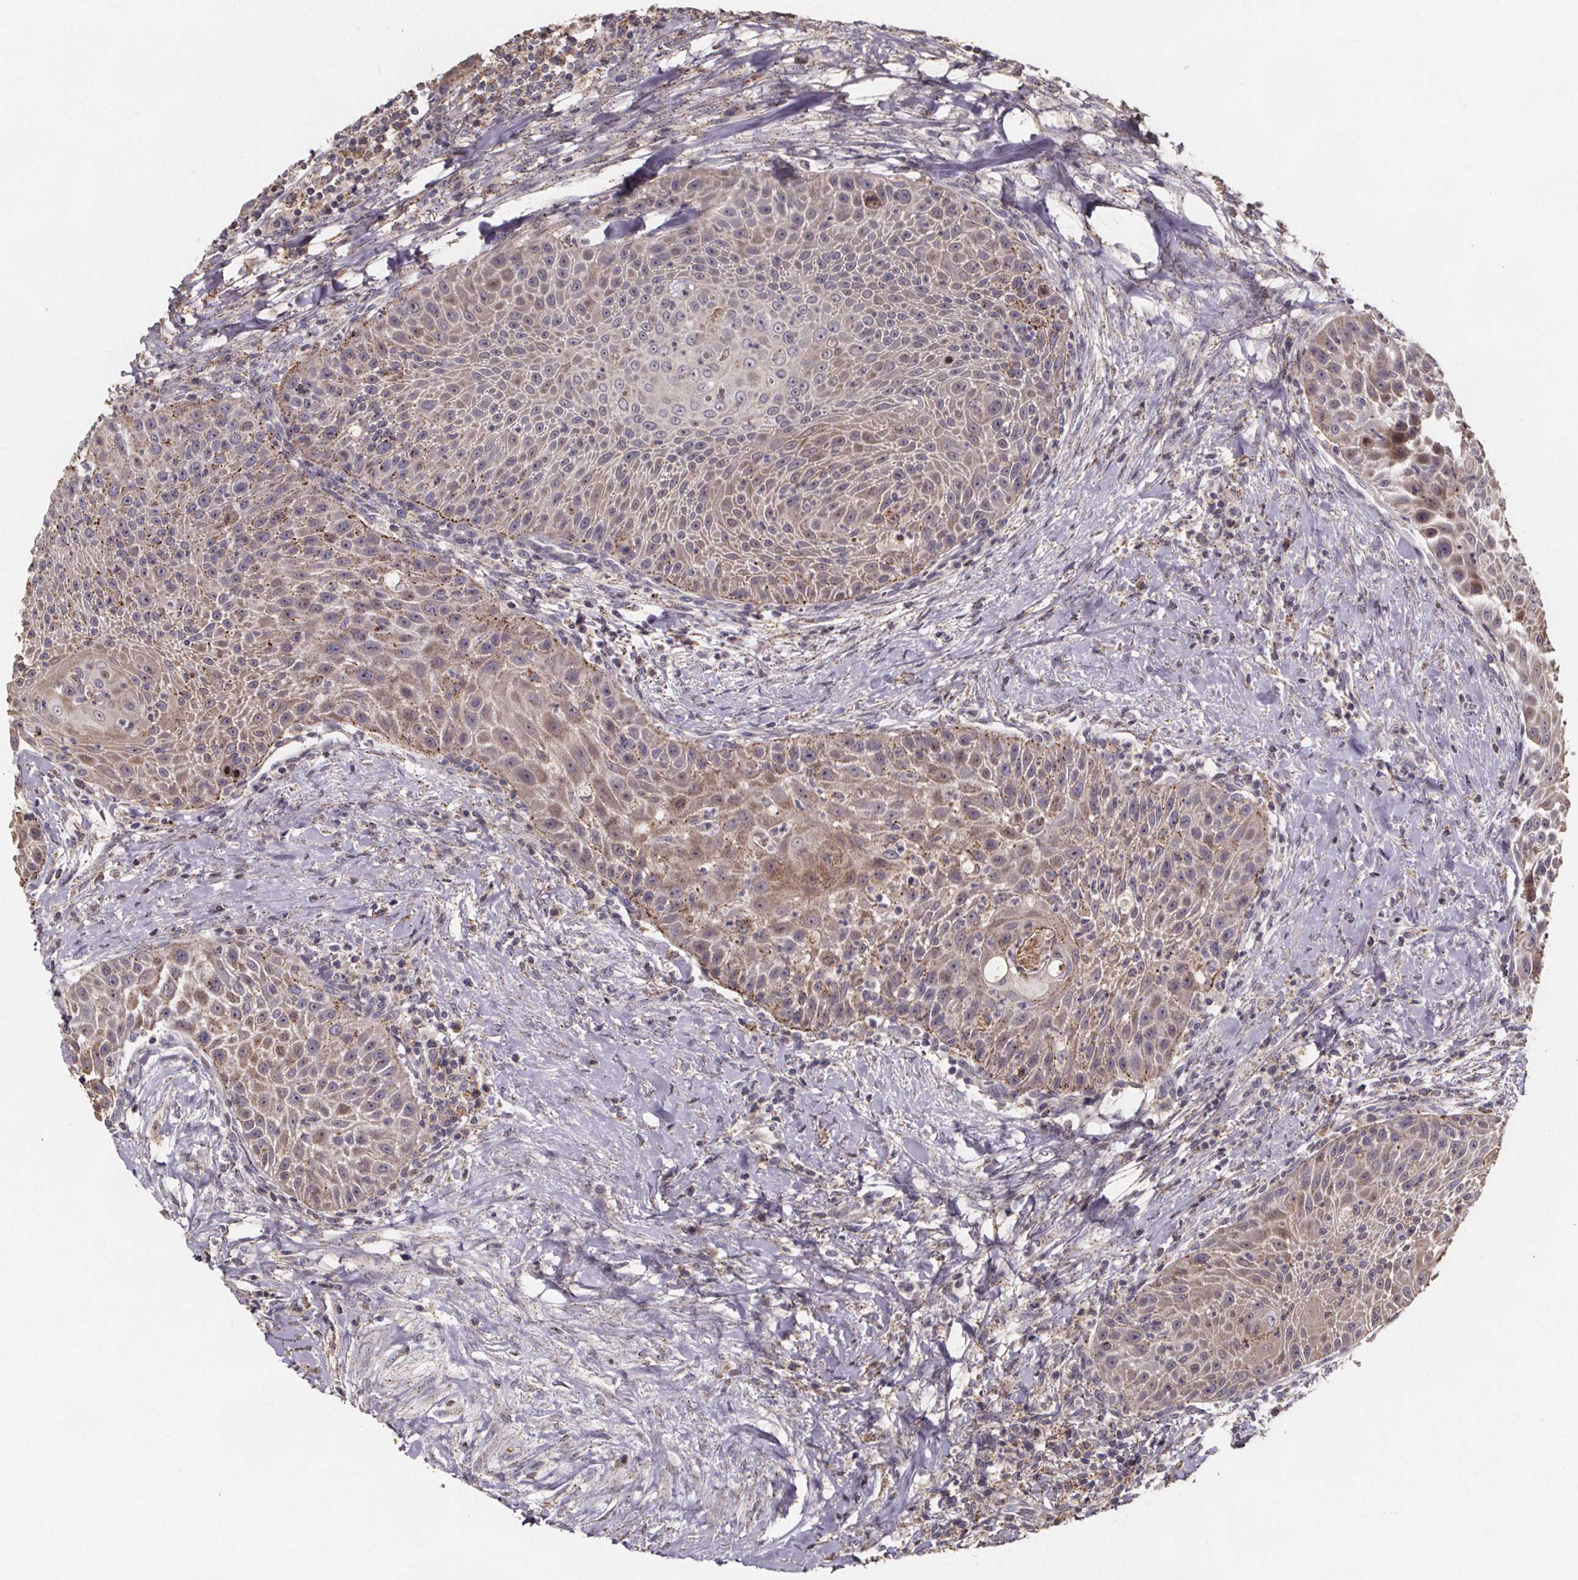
{"staining": {"intensity": "moderate", "quantity": "25%-75%", "location": "cytoplasmic/membranous"}, "tissue": "head and neck cancer", "cell_type": "Tumor cells", "image_type": "cancer", "snomed": [{"axis": "morphology", "description": "Squamous cell carcinoma, NOS"}, {"axis": "topography", "description": "Head-Neck"}], "caption": "Immunohistochemical staining of head and neck cancer (squamous cell carcinoma) reveals moderate cytoplasmic/membranous protein staining in approximately 25%-75% of tumor cells.", "gene": "ZNF879", "patient": {"sex": "male", "age": 69}}